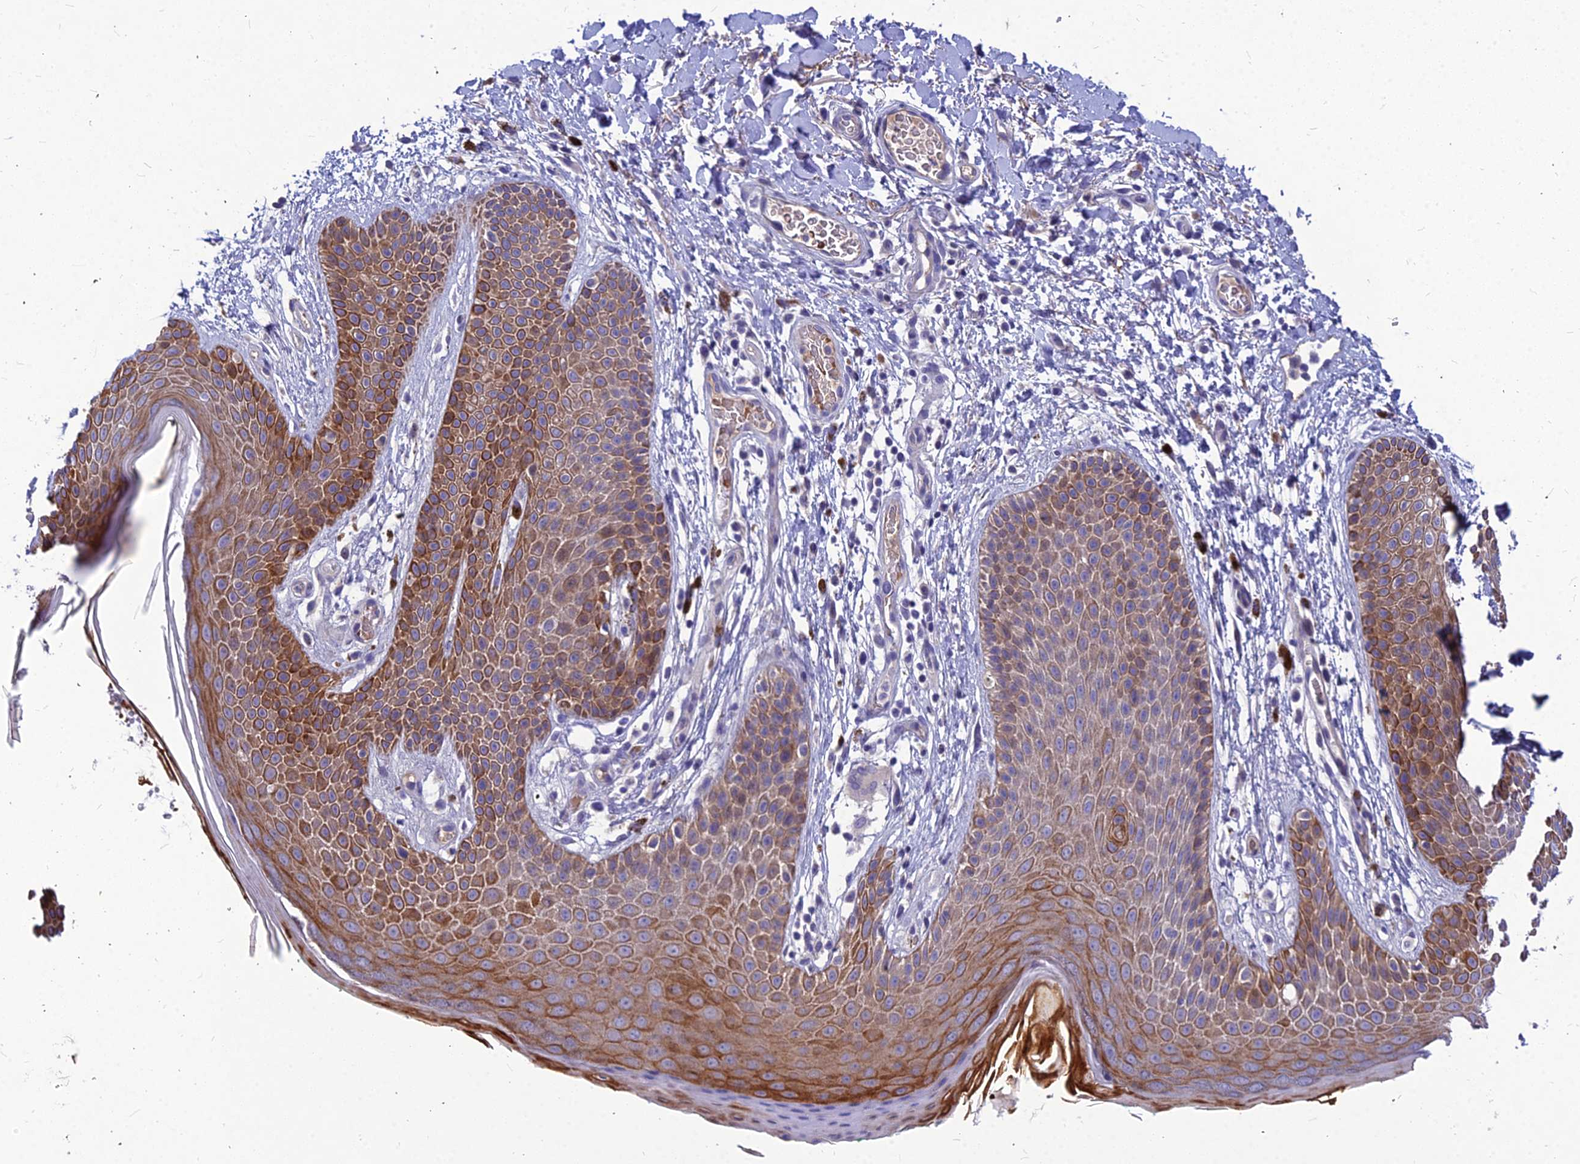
{"staining": {"intensity": "moderate", "quantity": ">75%", "location": "cytoplasmic/membranous"}, "tissue": "skin", "cell_type": "Epidermal cells", "image_type": "normal", "snomed": [{"axis": "morphology", "description": "Normal tissue, NOS"}, {"axis": "topography", "description": "Anal"}], "caption": "A micrograph of human skin stained for a protein exhibits moderate cytoplasmic/membranous brown staining in epidermal cells. (Brightfield microscopy of DAB IHC at high magnification).", "gene": "DMRTA1", "patient": {"sex": "male", "age": 74}}